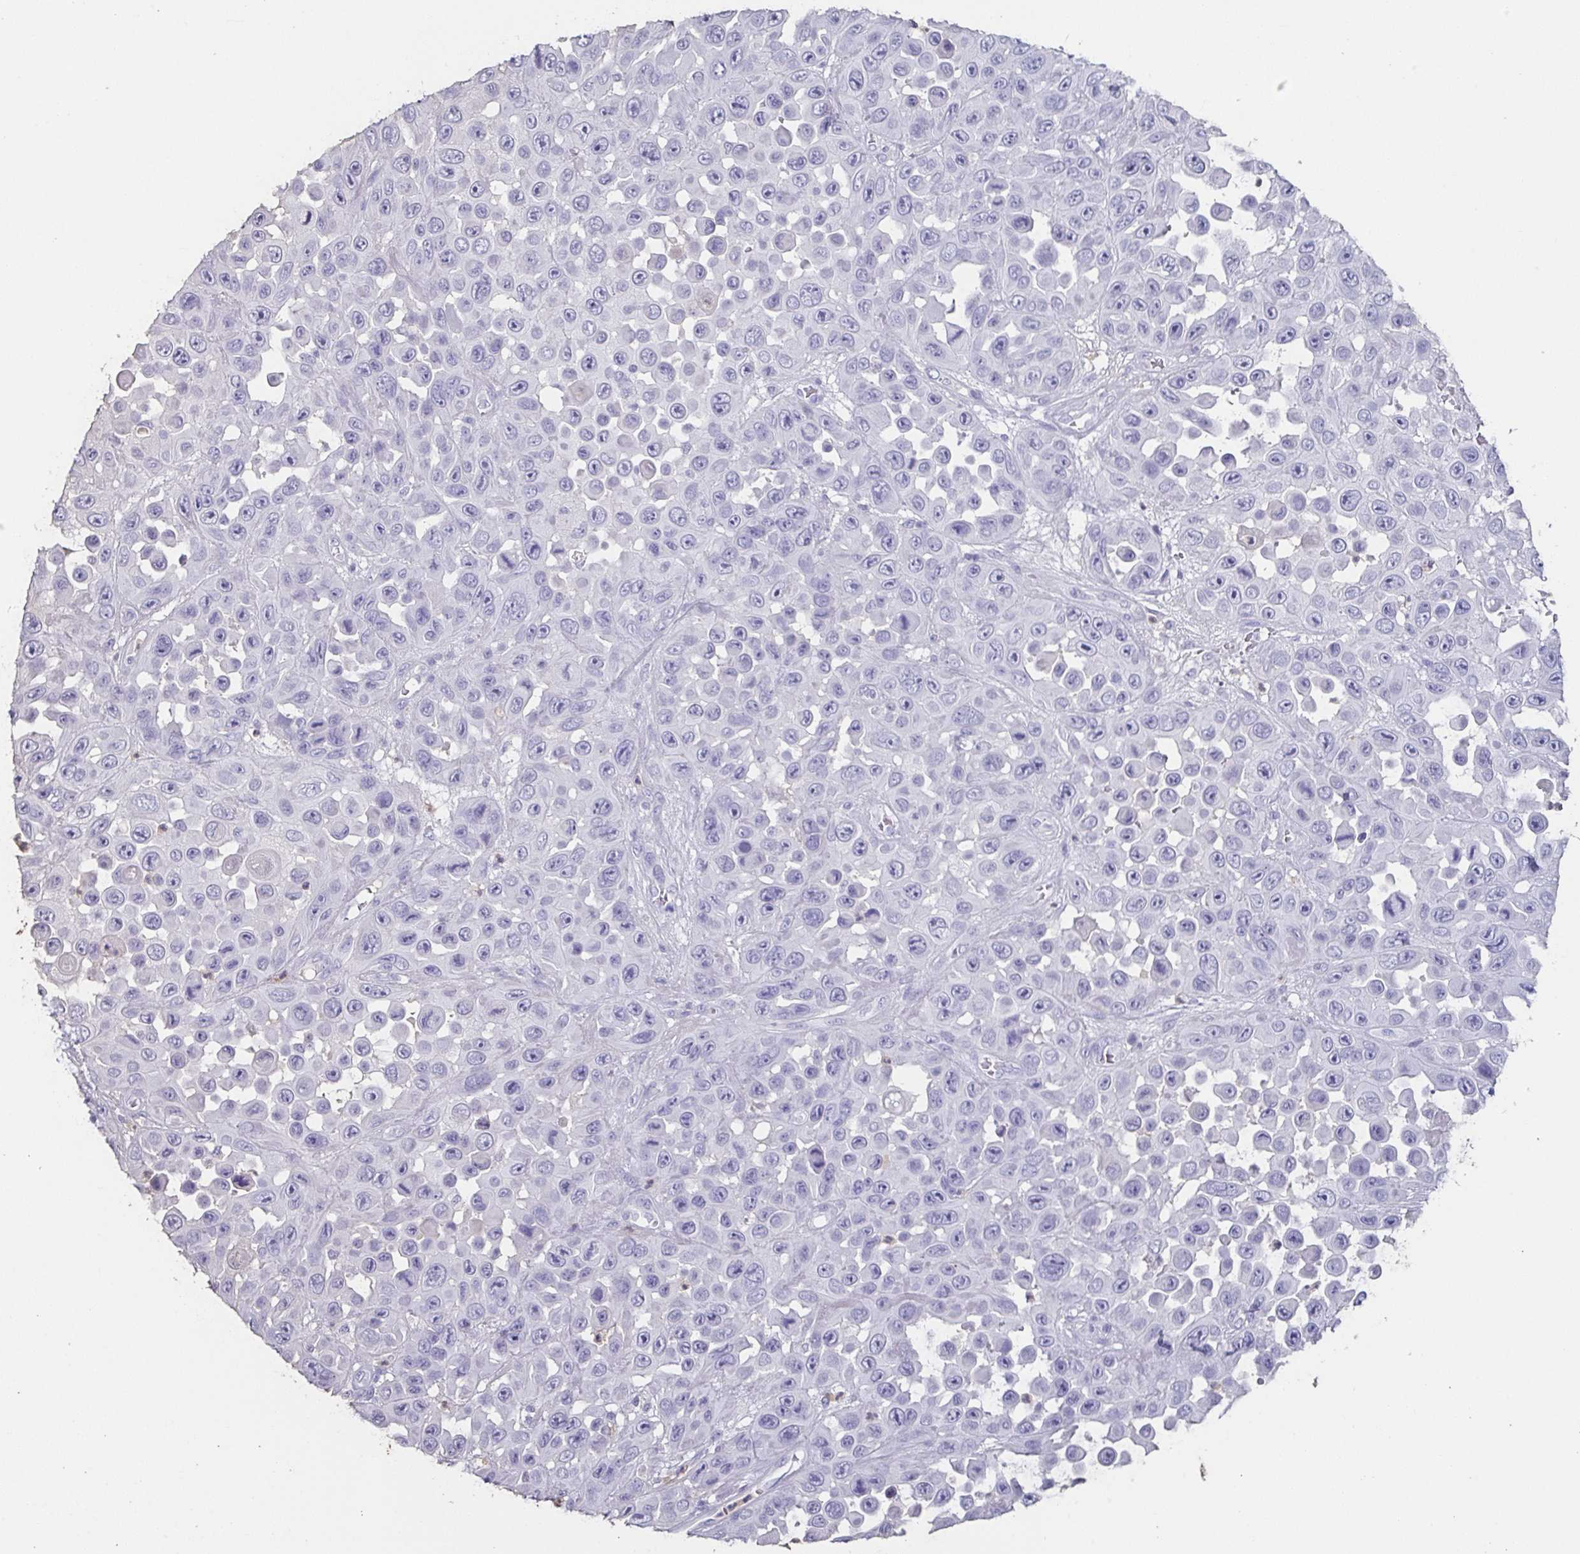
{"staining": {"intensity": "negative", "quantity": "none", "location": "none"}, "tissue": "skin cancer", "cell_type": "Tumor cells", "image_type": "cancer", "snomed": [{"axis": "morphology", "description": "Squamous cell carcinoma, NOS"}, {"axis": "topography", "description": "Skin"}], "caption": "Immunohistochemical staining of human skin squamous cell carcinoma exhibits no significant staining in tumor cells.", "gene": "BPIFA2", "patient": {"sex": "male", "age": 81}}